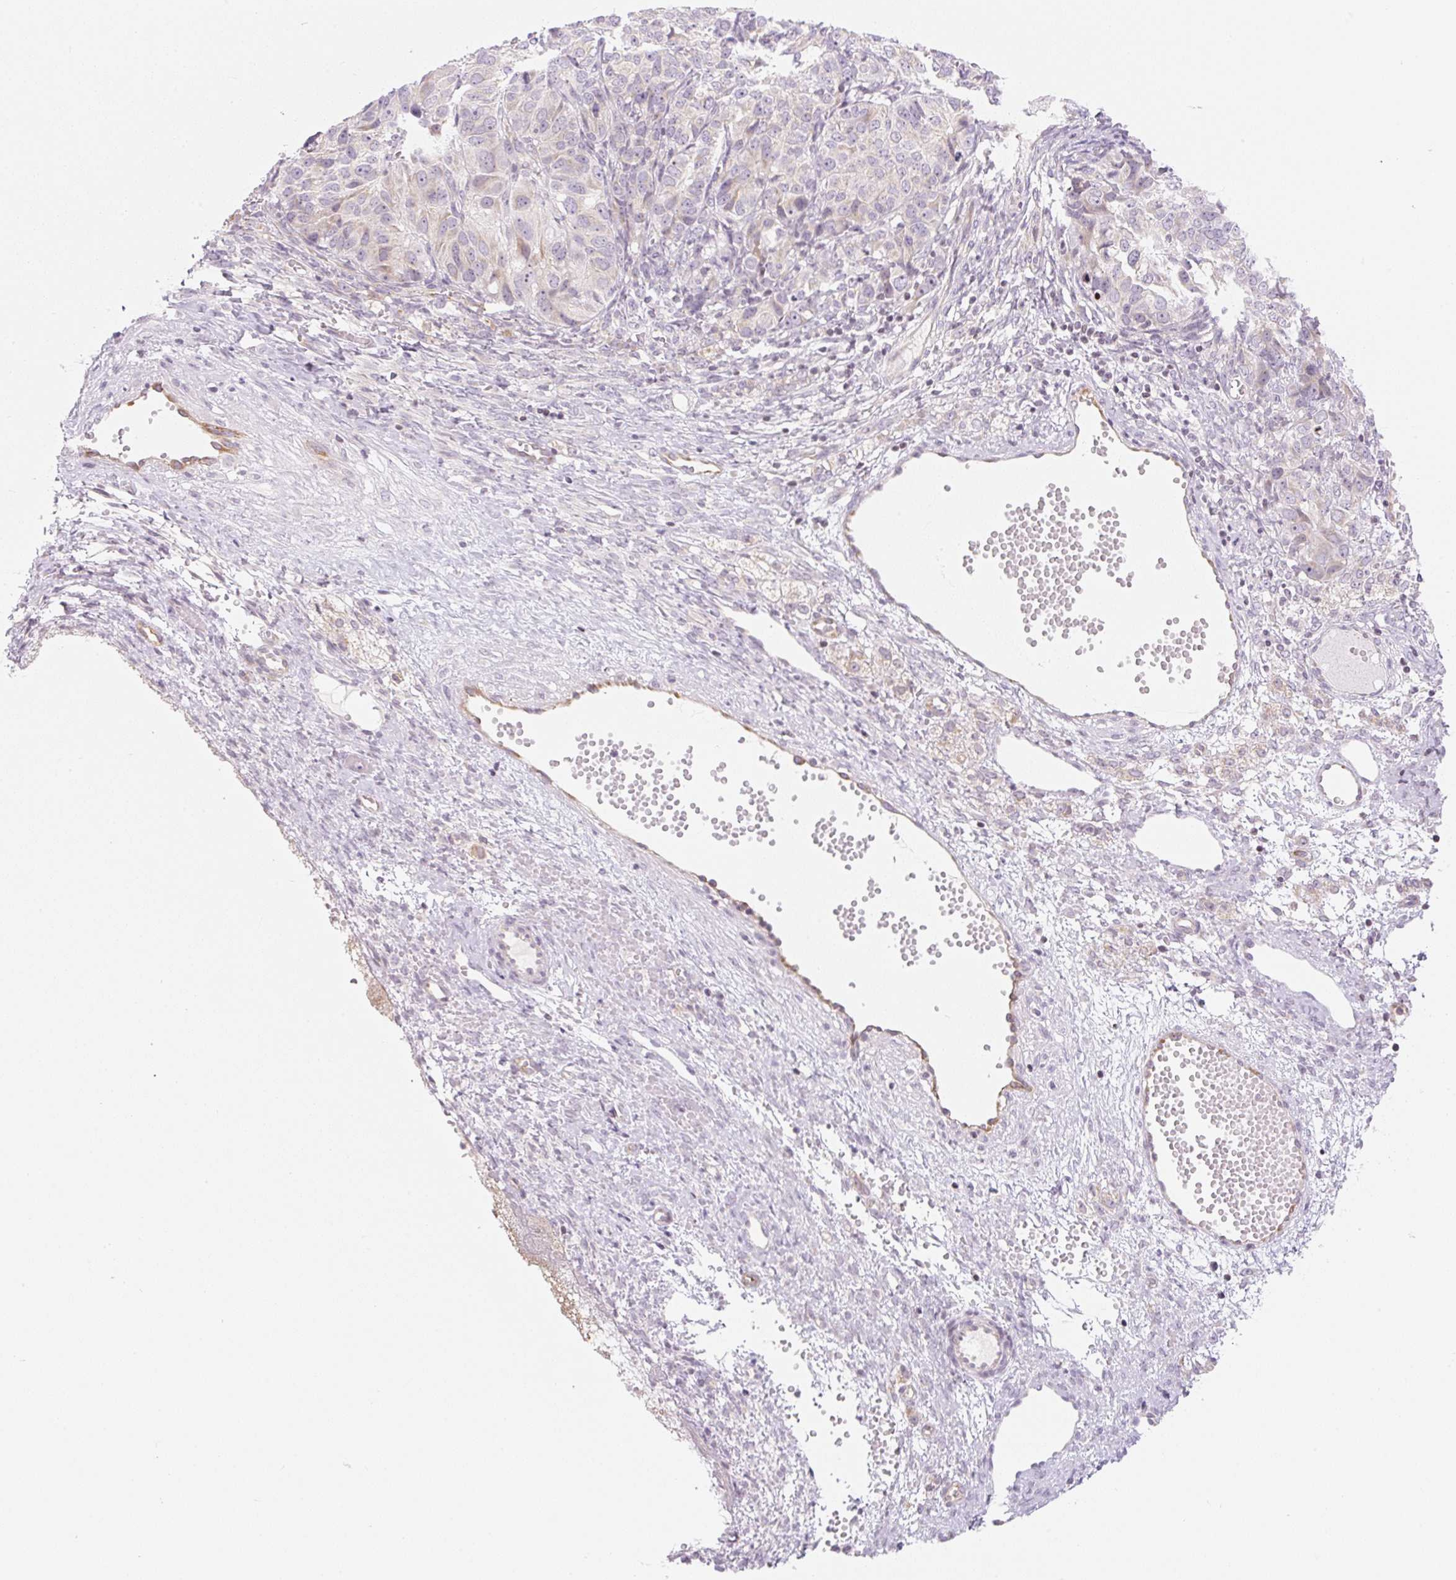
{"staining": {"intensity": "weak", "quantity": "<25%", "location": "cytoplasmic/membranous"}, "tissue": "ovarian cancer", "cell_type": "Tumor cells", "image_type": "cancer", "snomed": [{"axis": "morphology", "description": "Carcinoma, endometroid"}, {"axis": "topography", "description": "Ovary"}], "caption": "Ovarian cancer stained for a protein using IHC exhibits no staining tumor cells.", "gene": "CASKIN1", "patient": {"sex": "female", "age": 51}}